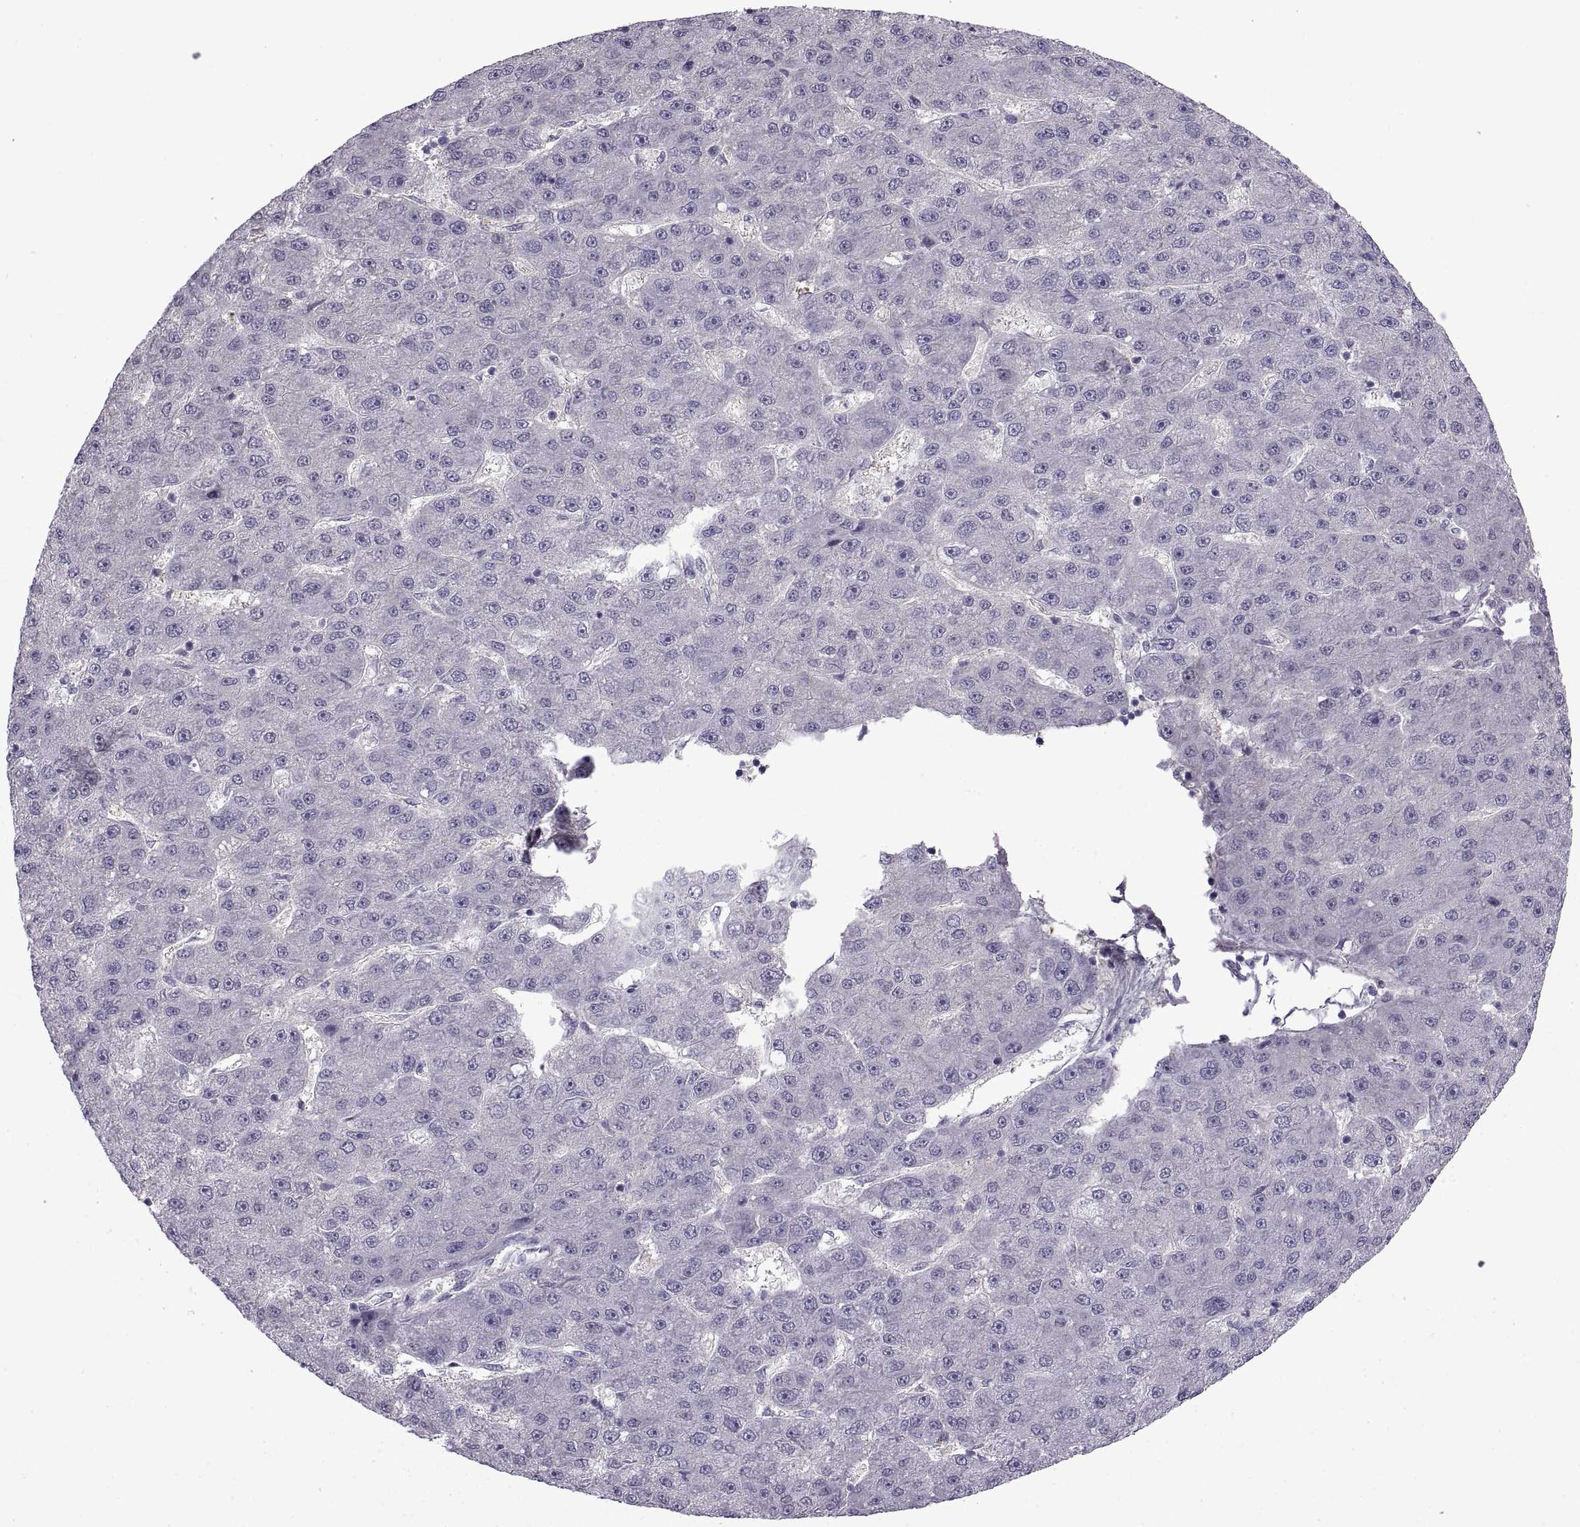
{"staining": {"intensity": "negative", "quantity": "none", "location": "none"}, "tissue": "liver cancer", "cell_type": "Tumor cells", "image_type": "cancer", "snomed": [{"axis": "morphology", "description": "Carcinoma, Hepatocellular, NOS"}, {"axis": "topography", "description": "Liver"}], "caption": "The IHC image has no significant positivity in tumor cells of liver cancer (hepatocellular carcinoma) tissue. (Immunohistochemistry, brightfield microscopy, high magnification).", "gene": "BSPH1", "patient": {"sex": "male", "age": 67}}